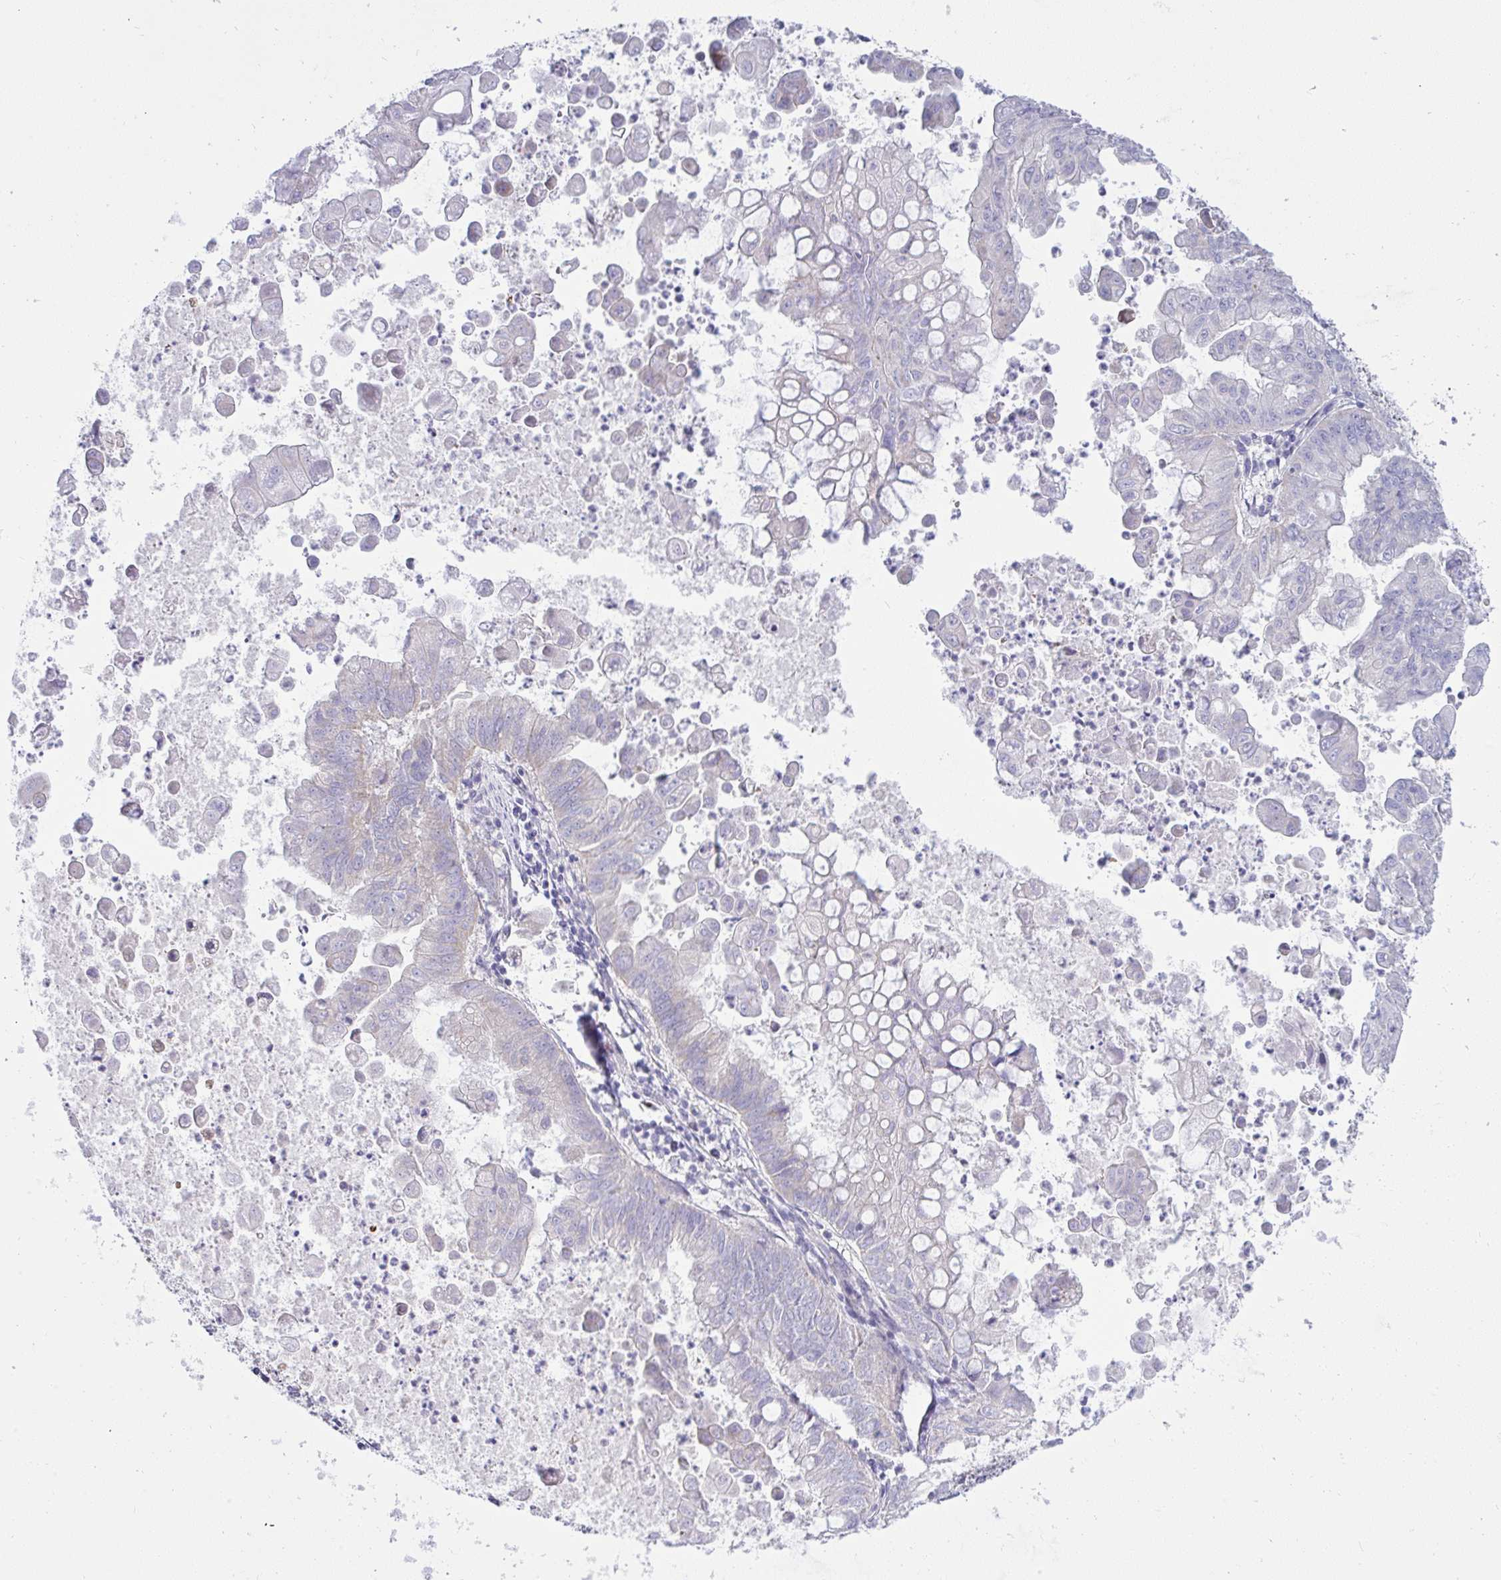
{"staining": {"intensity": "negative", "quantity": "none", "location": "none"}, "tissue": "stomach cancer", "cell_type": "Tumor cells", "image_type": "cancer", "snomed": [{"axis": "morphology", "description": "Adenocarcinoma, NOS"}, {"axis": "topography", "description": "Stomach, upper"}], "caption": "Immunohistochemistry of human adenocarcinoma (stomach) exhibits no staining in tumor cells.", "gene": "NTN1", "patient": {"sex": "male", "age": 80}}